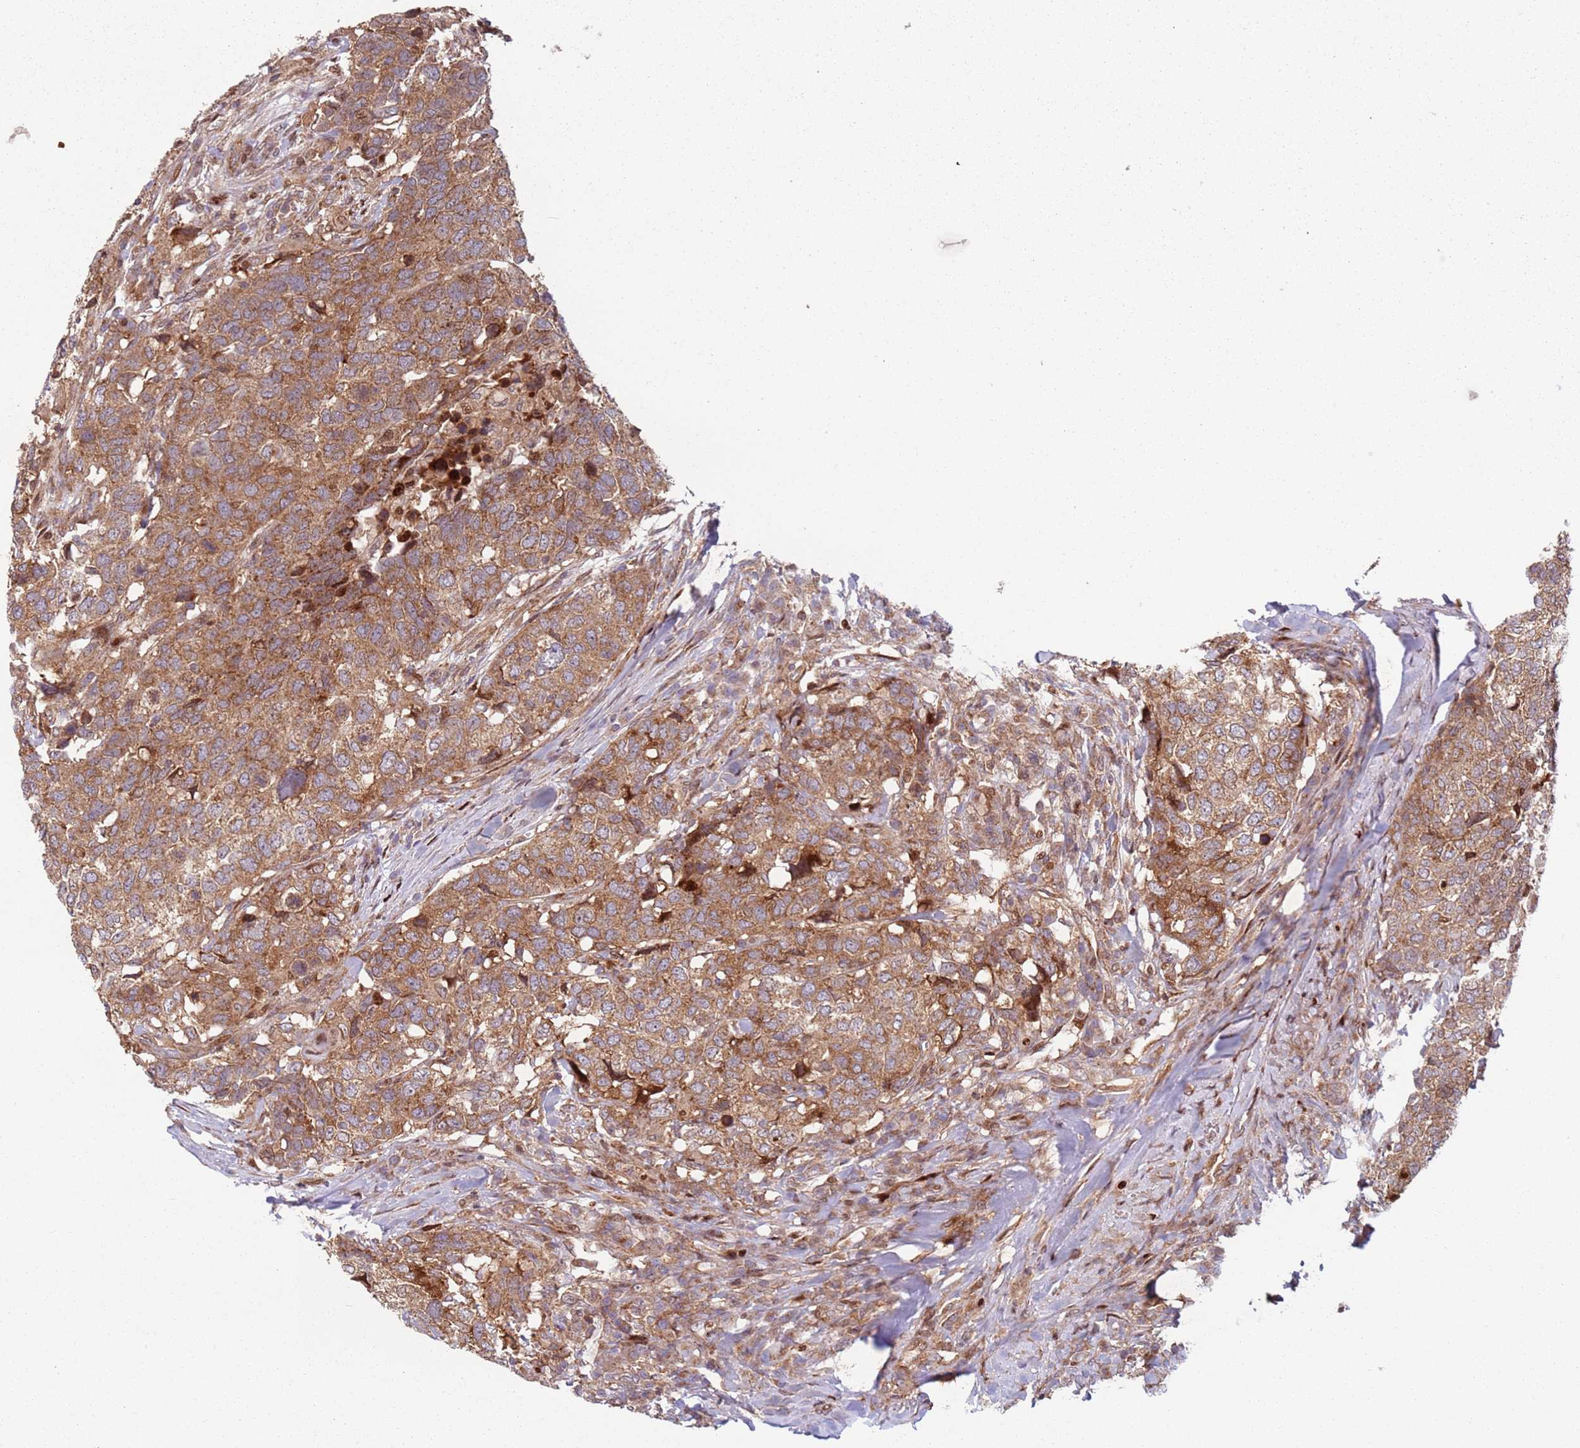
{"staining": {"intensity": "moderate", "quantity": ">75%", "location": "cytoplasmic/membranous"}, "tissue": "head and neck cancer", "cell_type": "Tumor cells", "image_type": "cancer", "snomed": [{"axis": "morphology", "description": "Normal tissue, NOS"}, {"axis": "morphology", "description": "Squamous cell carcinoma, NOS"}, {"axis": "topography", "description": "Skeletal muscle"}, {"axis": "topography", "description": "Vascular tissue"}, {"axis": "topography", "description": "Peripheral nerve tissue"}, {"axis": "topography", "description": "Head-Neck"}], "caption": "High-magnification brightfield microscopy of head and neck squamous cell carcinoma stained with DAB (brown) and counterstained with hematoxylin (blue). tumor cells exhibit moderate cytoplasmic/membranous positivity is appreciated in about>75% of cells. The protein of interest is shown in brown color, while the nuclei are stained blue.", "gene": "HNRNPLL", "patient": {"sex": "male", "age": 66}}